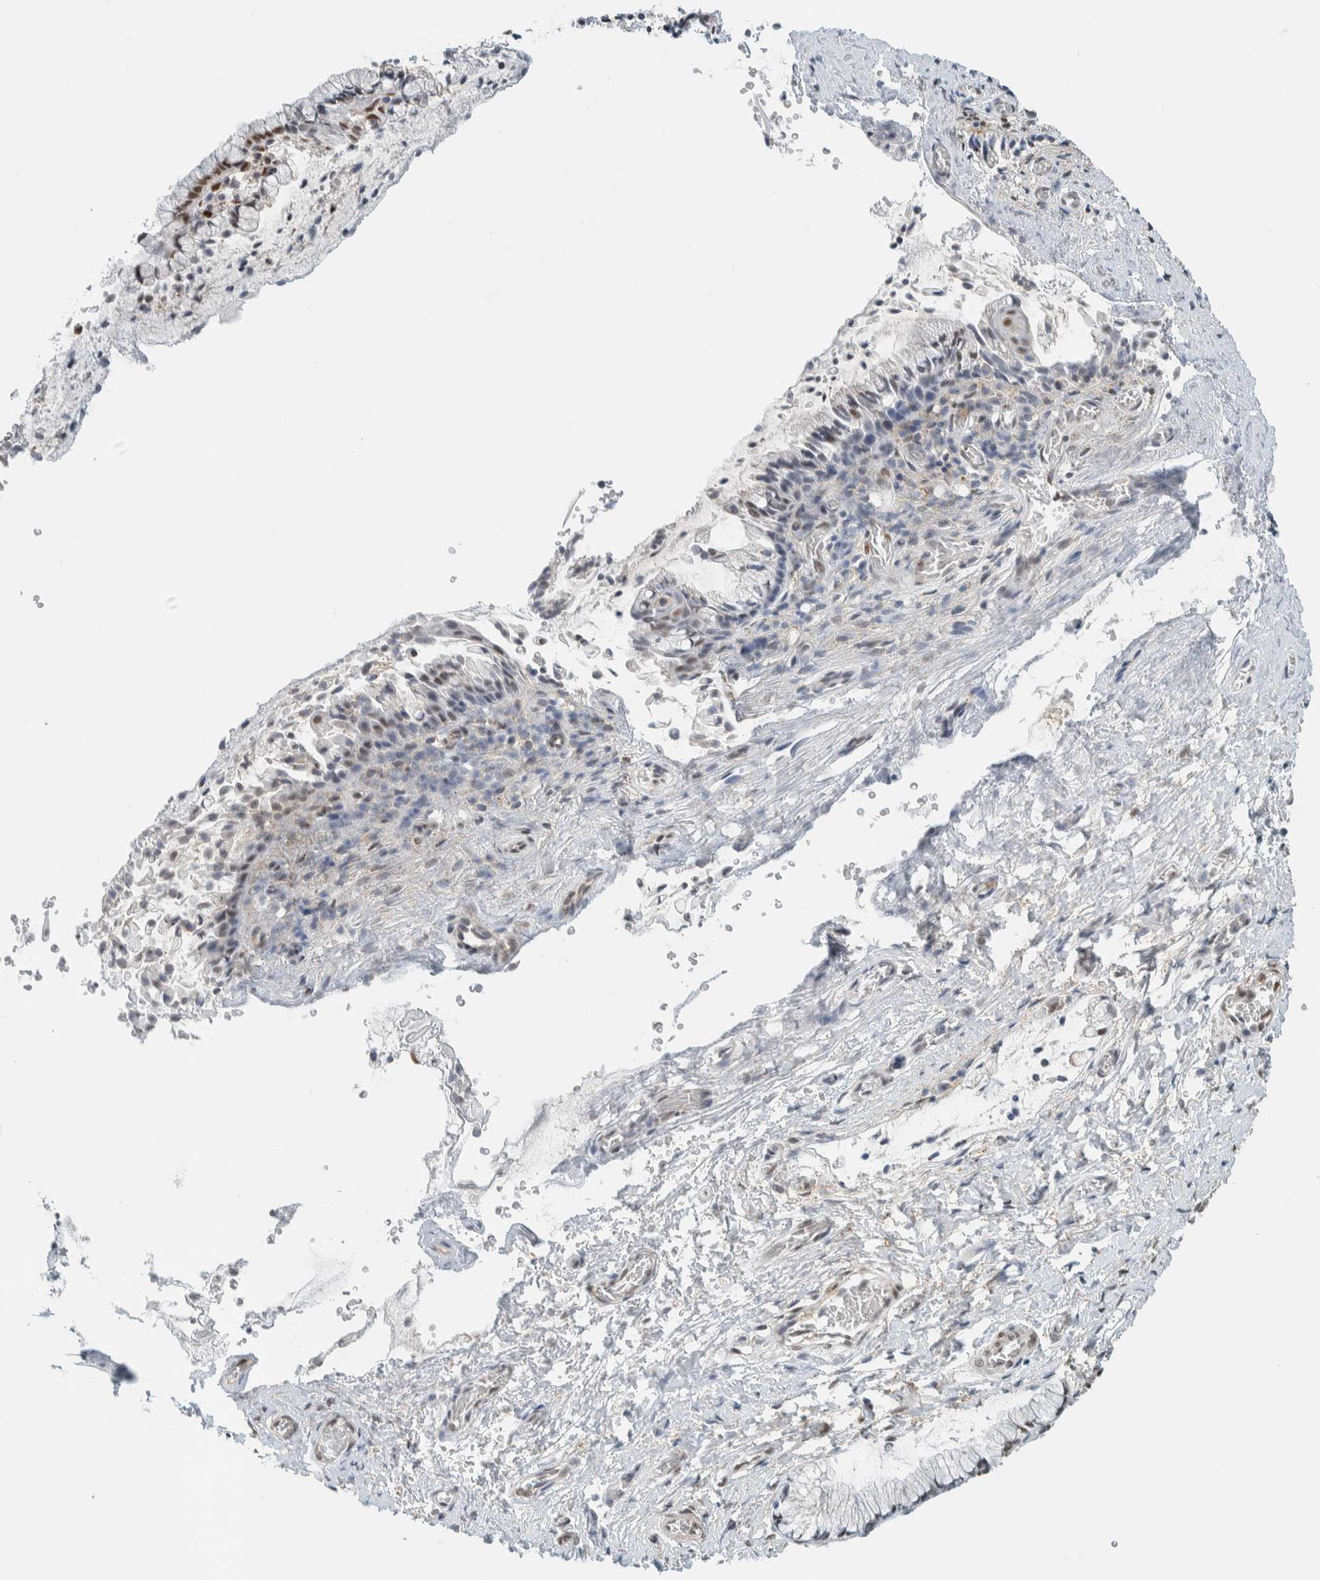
{"staining": {"intensity": "moderate", "quantity": "<25%", "location": "nuclear"}, "tissue": "cervix", "cell_type": "Glandular cells", "image_type": "normal", "snomed": [{"axis": "morphology", "description": "Normal tissue, NOS"}, {"axis": "topography", "description": "Cervix"}], "caption": "Immunohistochemistry (IHC) staining of unremarkable cervix, which demonstrates low levels of moderate nuclear staining in approximately <25% of glandular cells indicating moderate nuclear protein expression. The staining was performed using DAB (3,3'-diaminobenzidine) (brown) for protein detection and nuclei were counterstained in hematoxylin (blue).", "gene": "TFE3", "patient": {"sex": "female", "age": 55}}